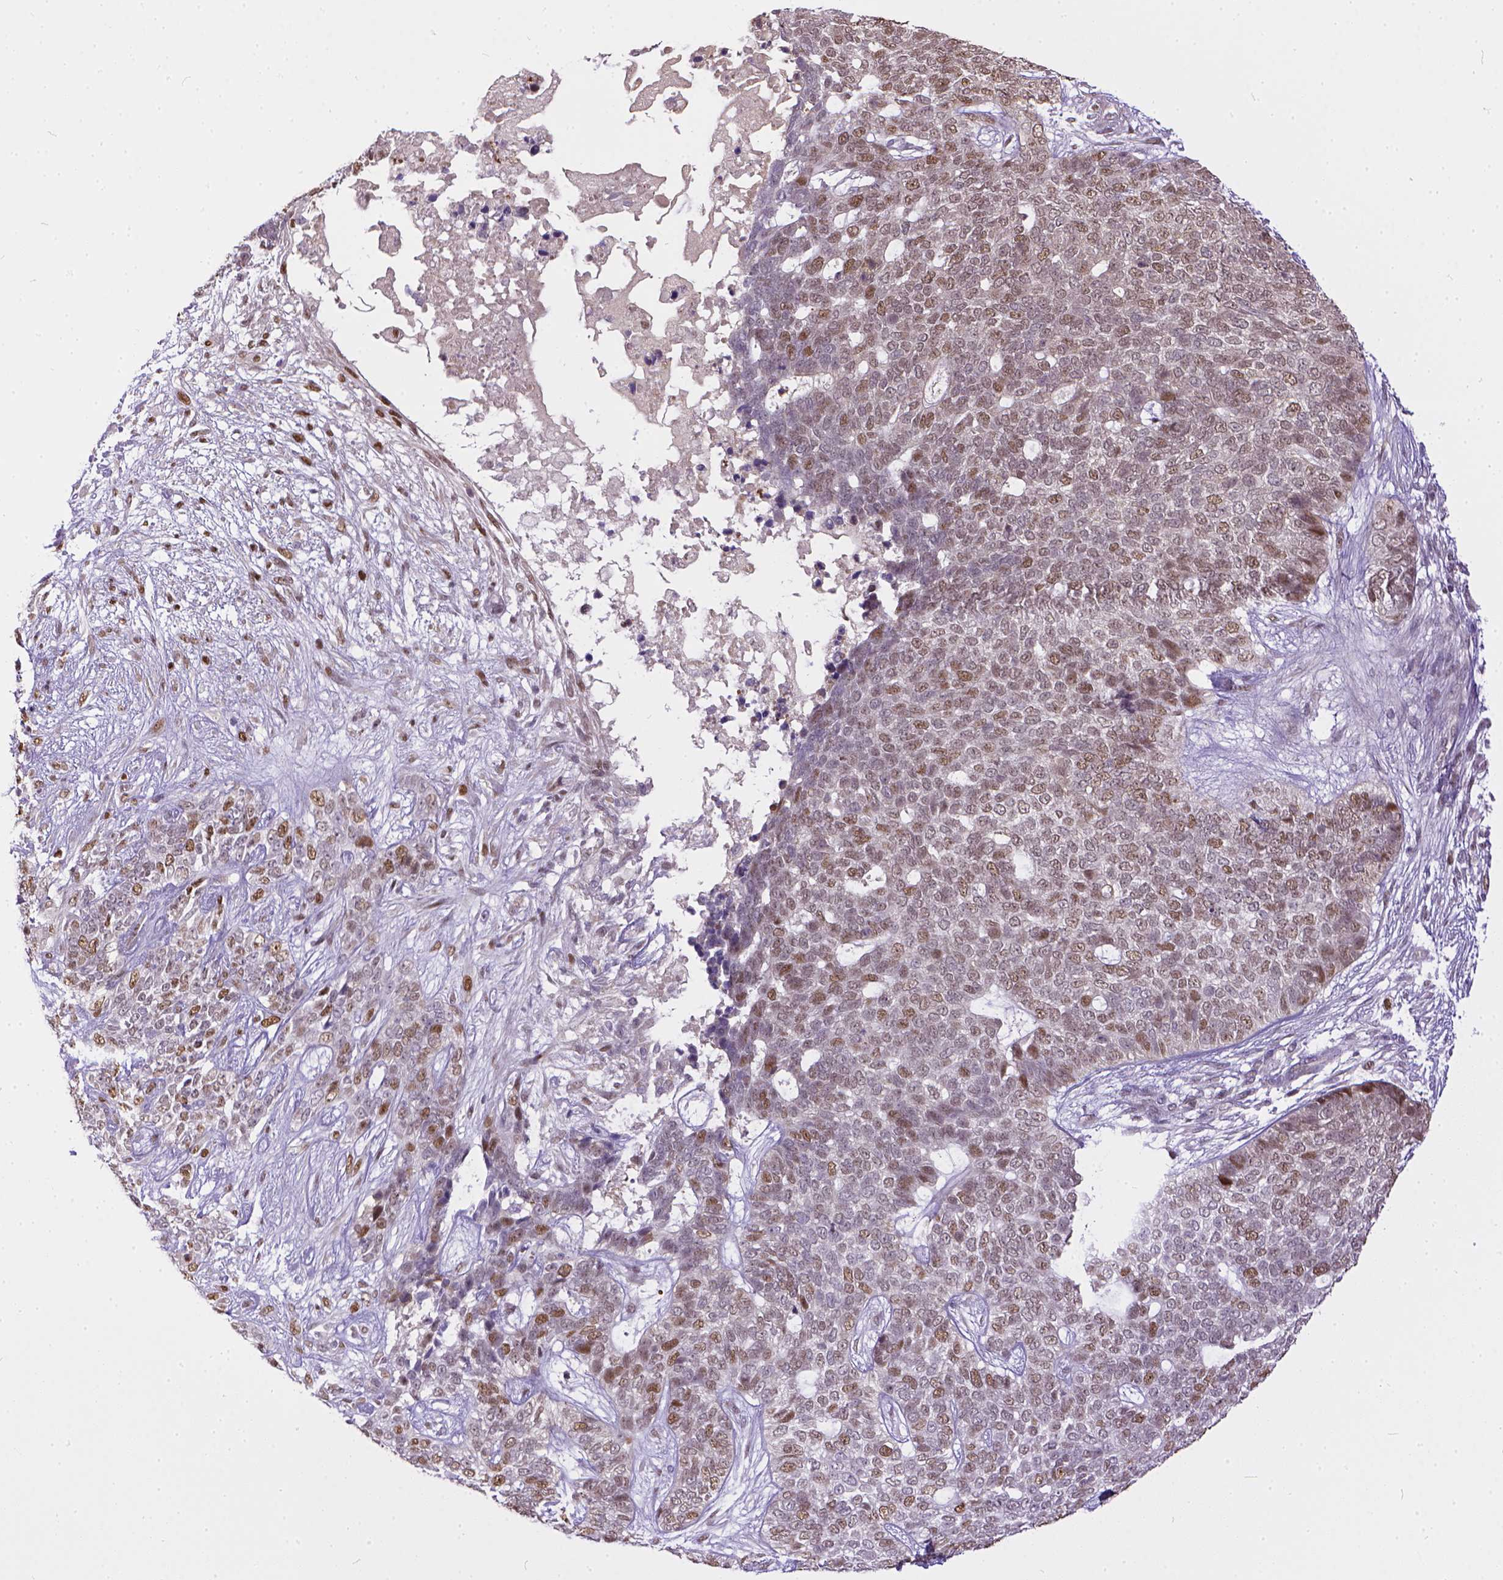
{"staining": {"intensity": "moderate", "quantity": "25%-75%", "location": "nuclear"}, "tissue": "skin cancer", "cell_type": "Tumor cells", "image_type": "cancer", "snomed": [{"axis": "morphology", "description": "Basal cell carcinoma"}, {"axis": "topography", "description": "Skin"}], "caption": "Human skin cancer stained with a protein marker displays moderate staining in tumor cells.", "gene": "ERCC1", "patient": {"sex": "female", "age": 69}}